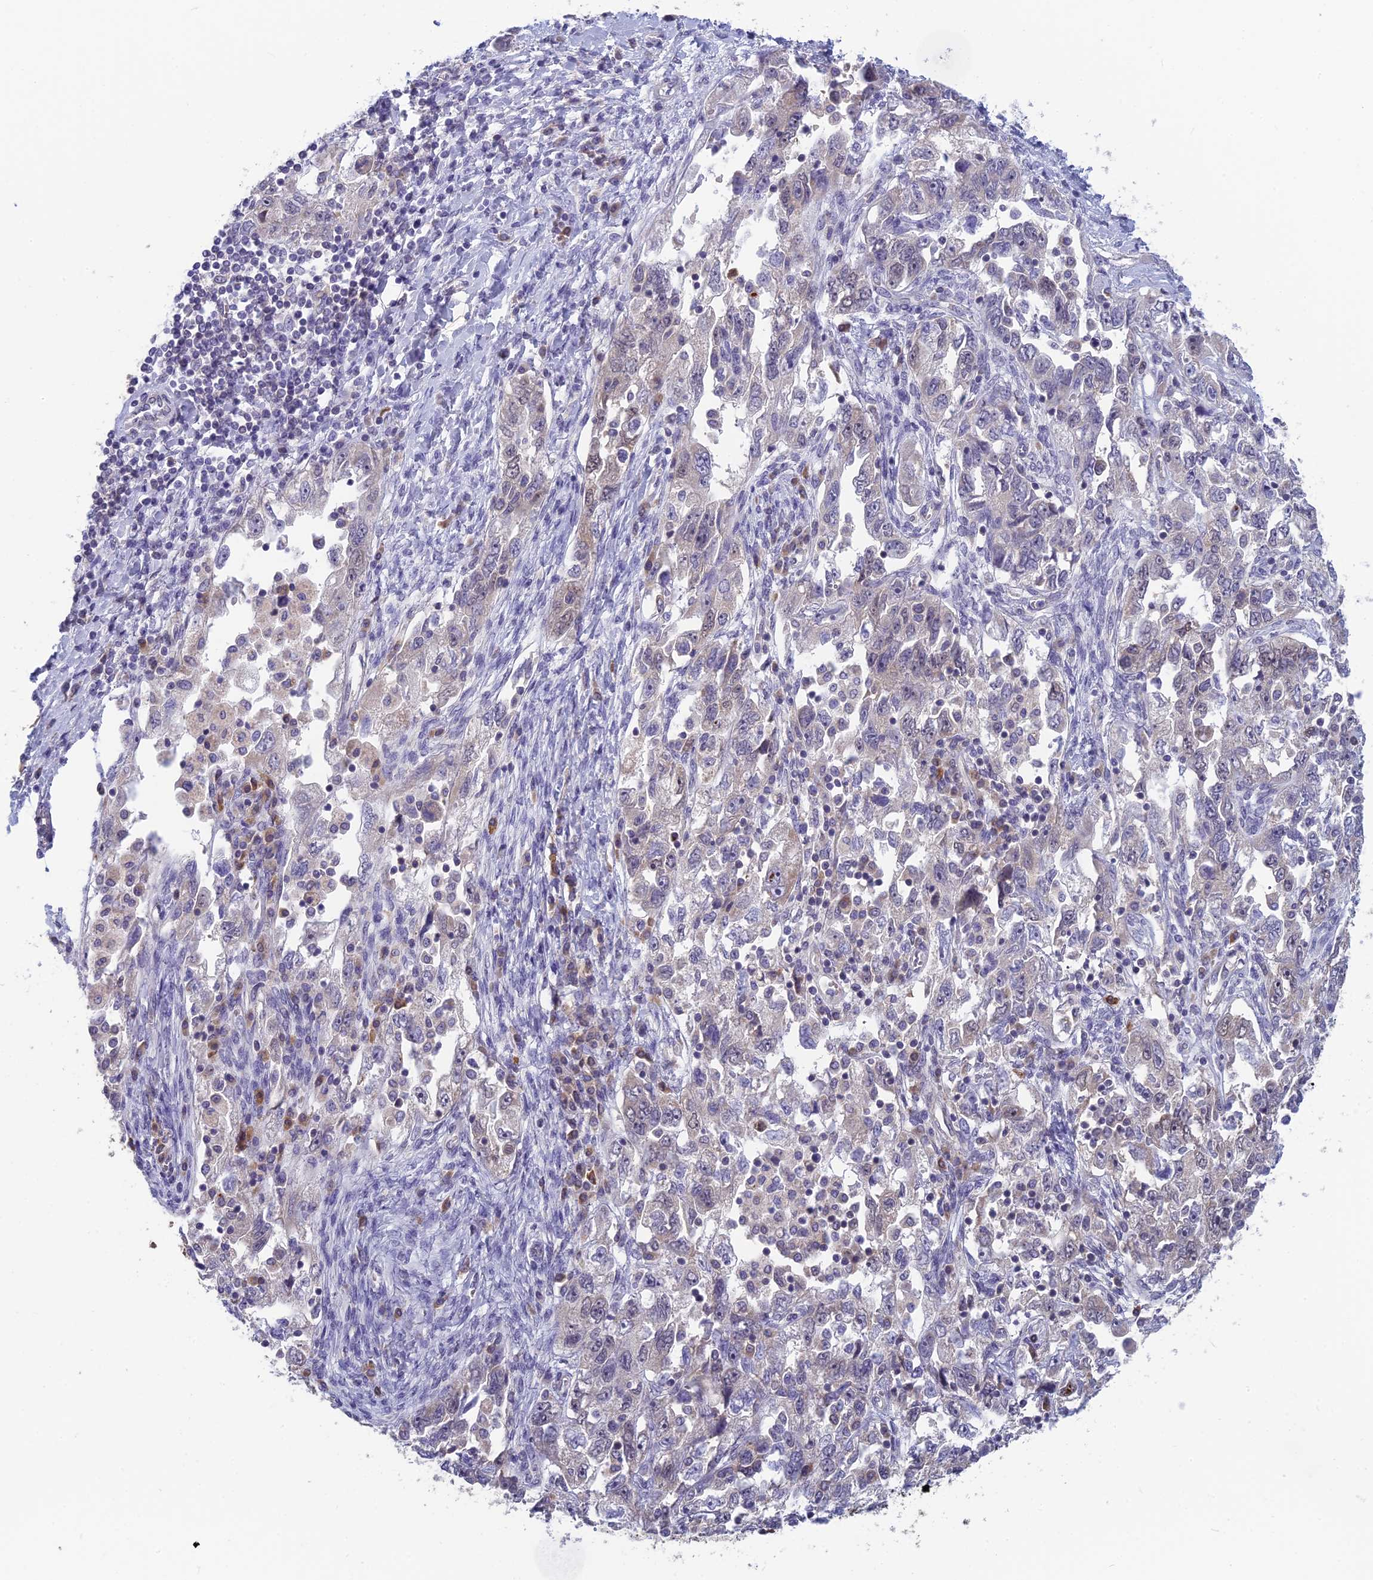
{"staining": {"intensity": "negative", "quantity": "none", "location": "none"}, "tissue": "ovarian cancer", "cell_type": "Tumor cells", "image_type": "cancer", "snomed": [{"axis": "morphology", "description": "Carcinoma, NOS"}, {"axis": "morphology", "description": "Cystadenocarcinoma, serous, NOS"}, {"axis": "topography", "description": "Ovary"}], "caption": "Tumor cells show no significant positivity in serous cystadenocarcinoma (ovarian).", "gene": "MRI1", "patient": {"sex": "female", "age": 69}}